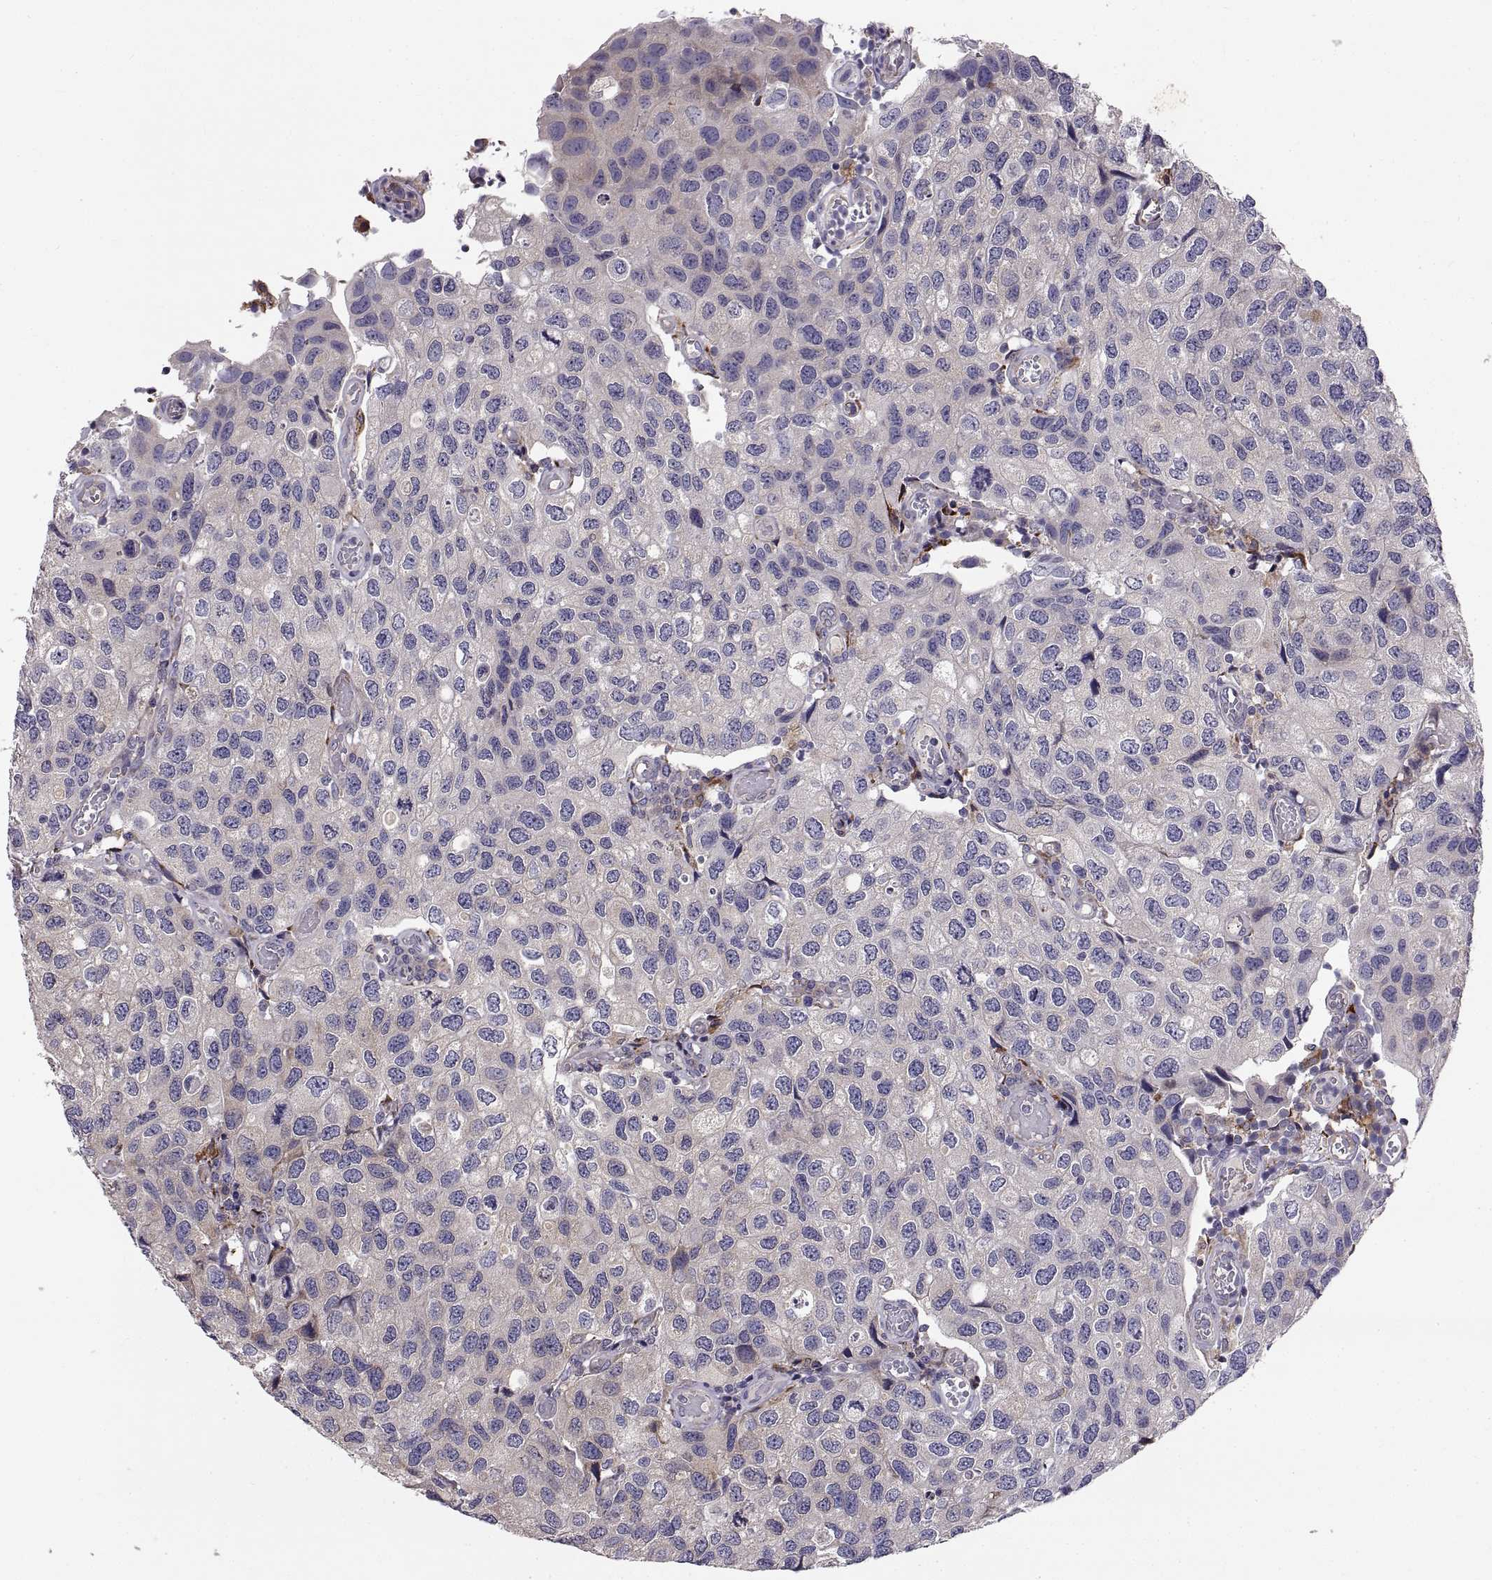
{"staining": {"intensity": "negative", "quantity": "none", "location": "none"}, "tissue": "urothelial cancer", "cell_type": "Tumor cells", "image_type": "cancer", "snomed": [{"axis": "morphology", "description": "Urothelial carcinoma, High grade"}, {"axis": "topography", "description": "Urinary bladder"}], "caption": "Immunohistochemical staining of urothelial cancer shows no significant staining in tumor cells.", "gene": "PLEKHB2", "patient": {"sex": "male", "age": 79}}